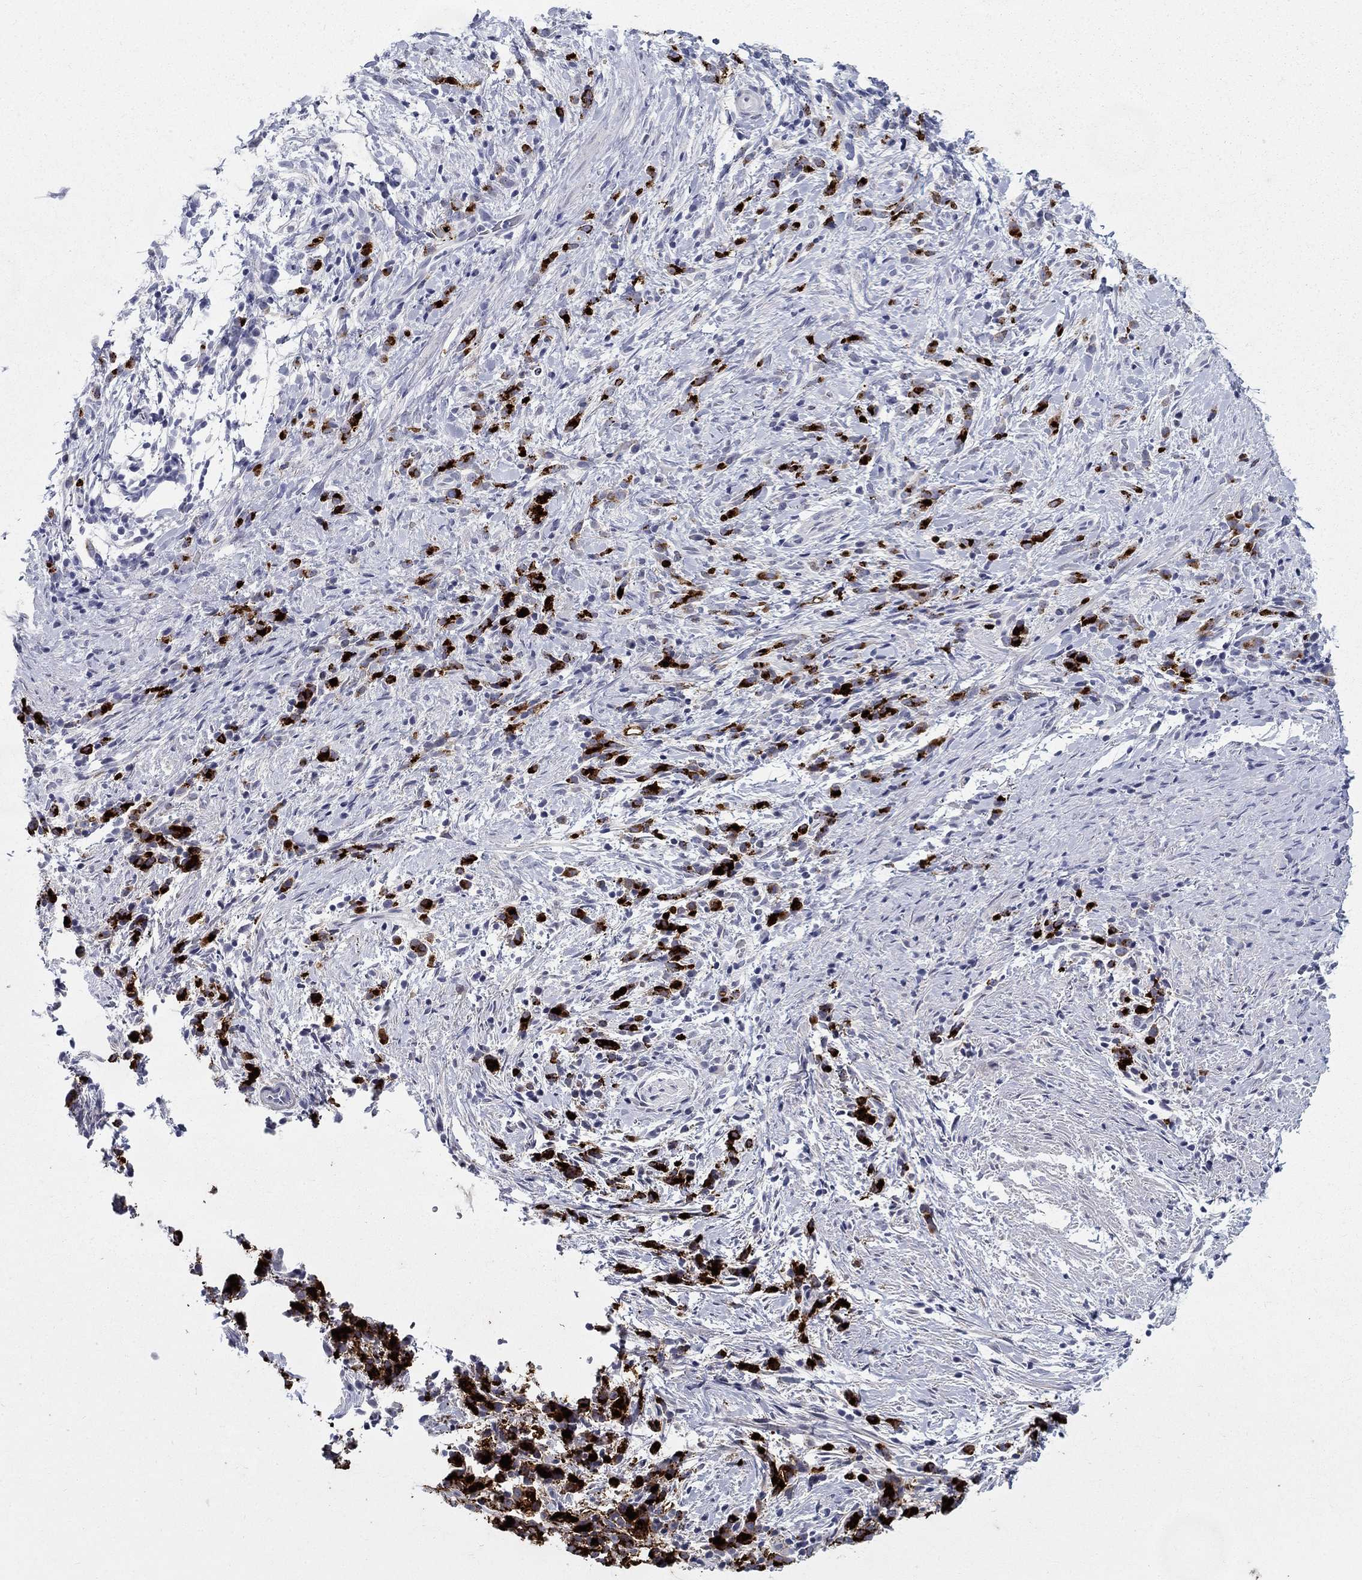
{"staining": {"intensity": "strong", "quantity": ">75%", "location": "cytoplasmic/membranous"}, "tissue": "stomach cancer", "cell_type": "Tumor cells", "image_type": "cancer", "snomed": [{"axis": "morphology", "description": "Adenocarcinoma, NOS"}, {"axis": "topography", "description": "Stomach"}], "caption": "The image exhibits immunohistochemical staining of adenocarcinoma (stomach). There is strong cytoplasmic/membranous expression is identified in approximately >75% of tumor cells. The protein is shown in brown color, while the nuclei are stained blue.", "gene": "C4orf19", "patient": {"sex": "female", "age": 57}}